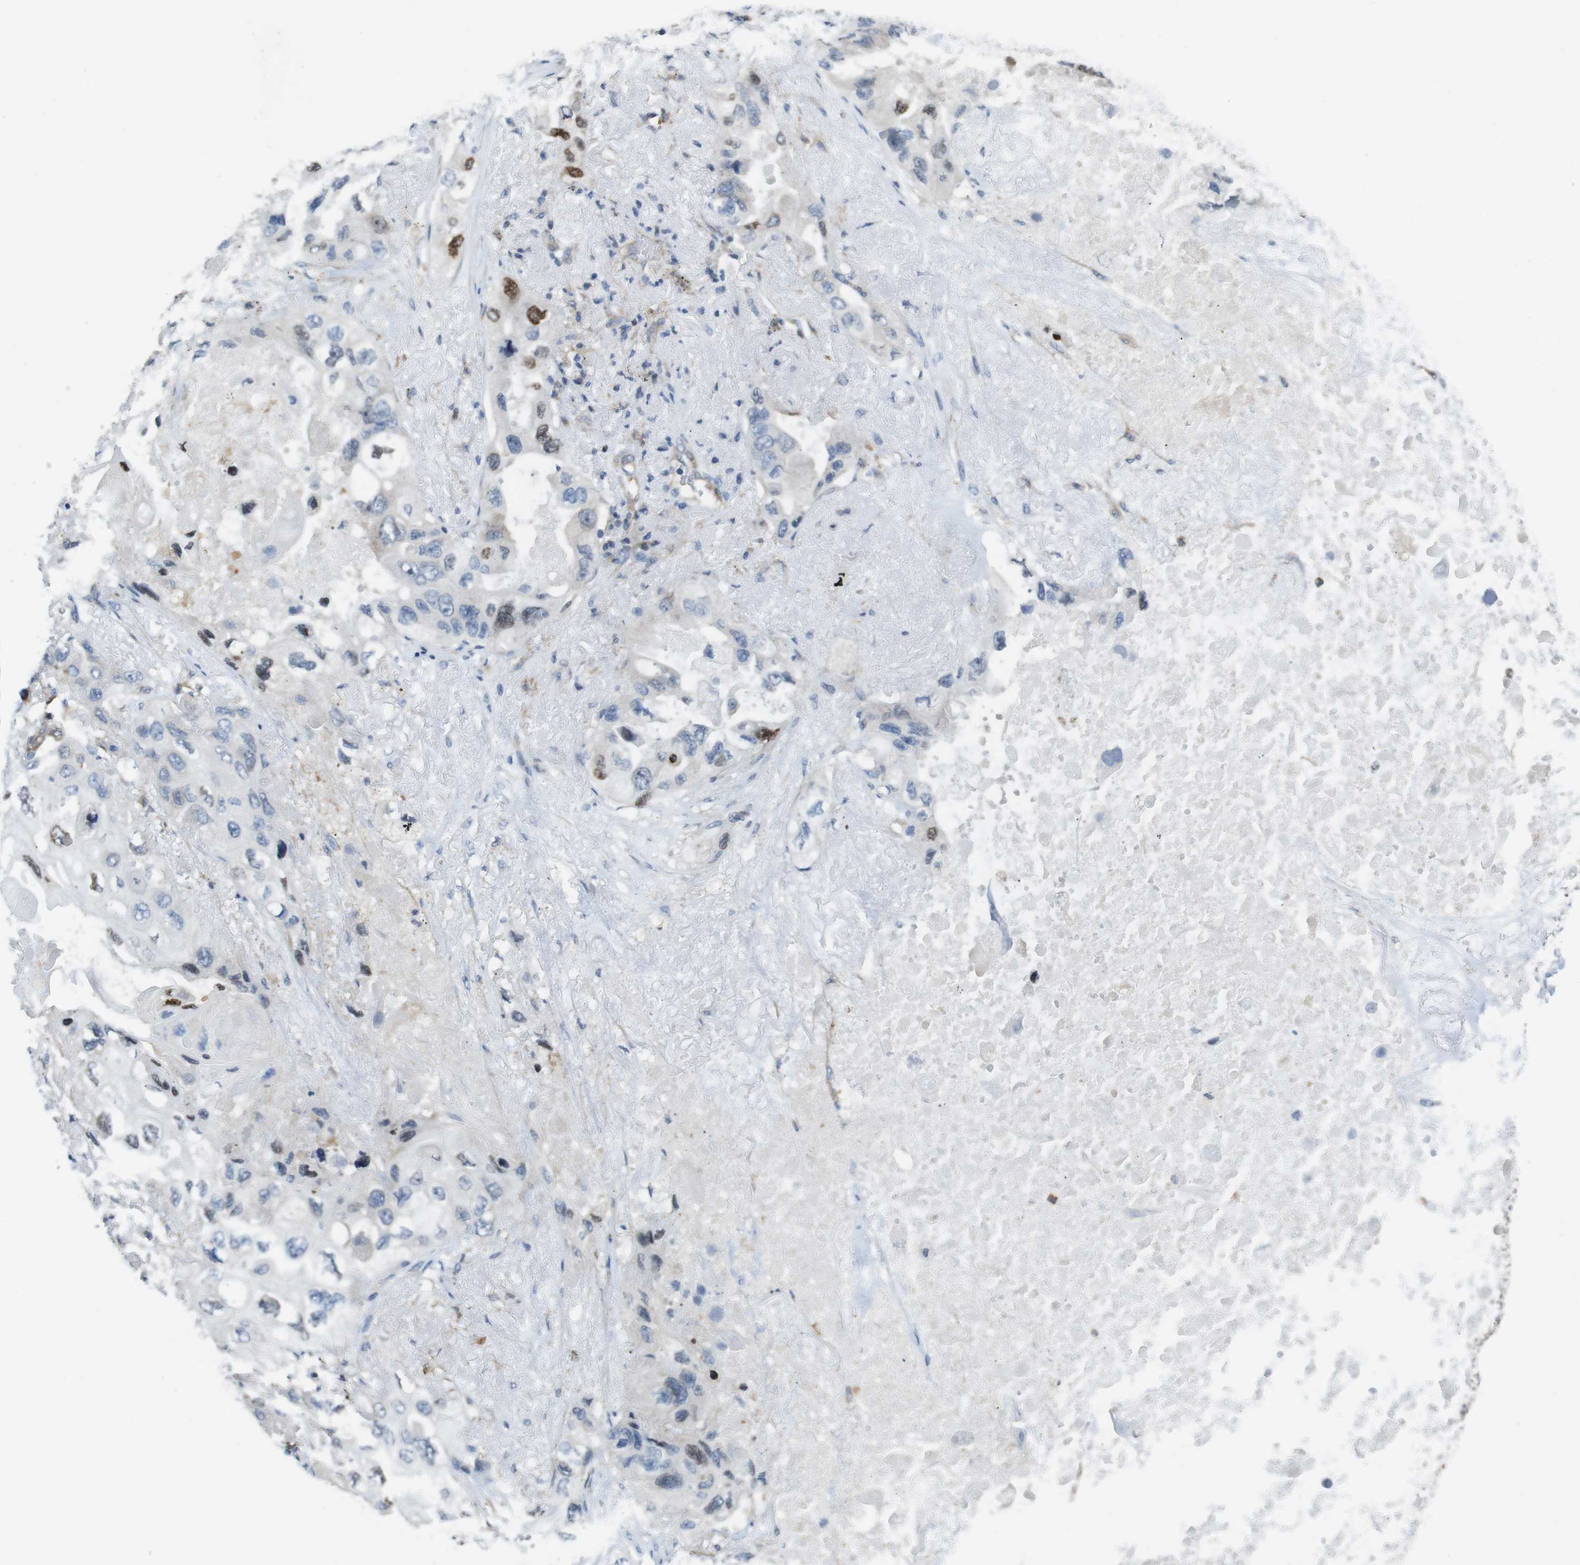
{"staining": {"intensity": "weak", "quantity": "<25%", "location": "nuclear"}, "tissue": "lung cancer", "cell_type": "Tumor cells", "image_type": "cancer", "snomed": [{"axis": "morphology", "description": "Squamous cell carcinoma, NOS"}, {"axis": "topography", "description": "Lung"}], "caption": "Immunohistochemistry (IHC) of human lung cancer (squamous cell carcinoma) displays no positivity in tumor cells.", "gene": "PCDH10", "patient": {"sex": "female", "age": 73}}